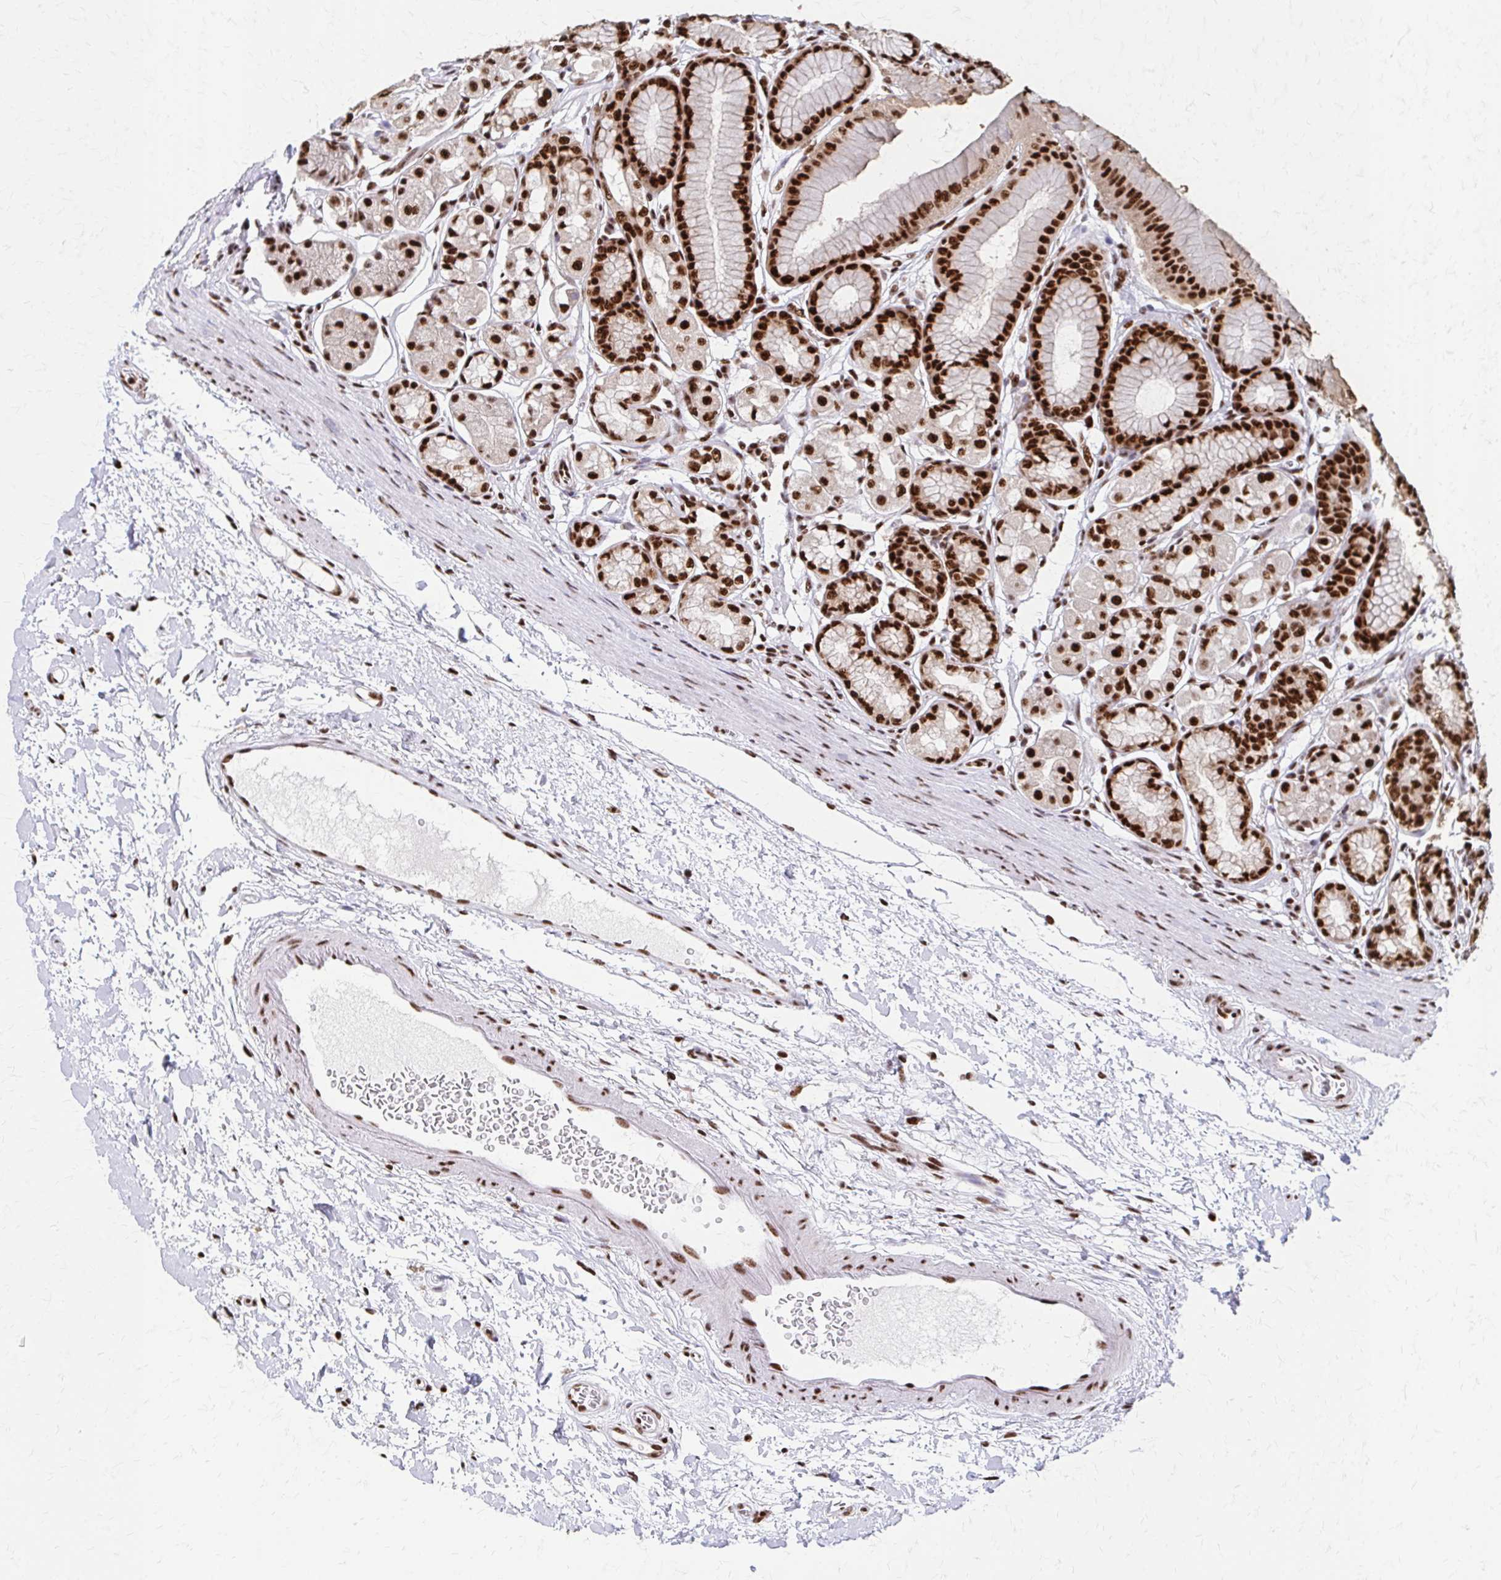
{"staining": {"intensity": "strong", "quantity": ">75%", "location": "nuclear"}, "tissue": "stomach", "cell_type": "Glandular cells", "image_type": "normal", "snomed": [{"axis": "morphology", "description": "Normal tissue, NOS"}, {"axis": "topography", "description": "Stomach"}, {"axis": "topography", "description": "Stomach, lower"}], "caption": "A high amount of strong nuclear positivity is present in approximately >75% of glandular cells in unremarkable stomach.", "gene": "CNKSR3", "patient": {"sex": "male", "age": 76}}